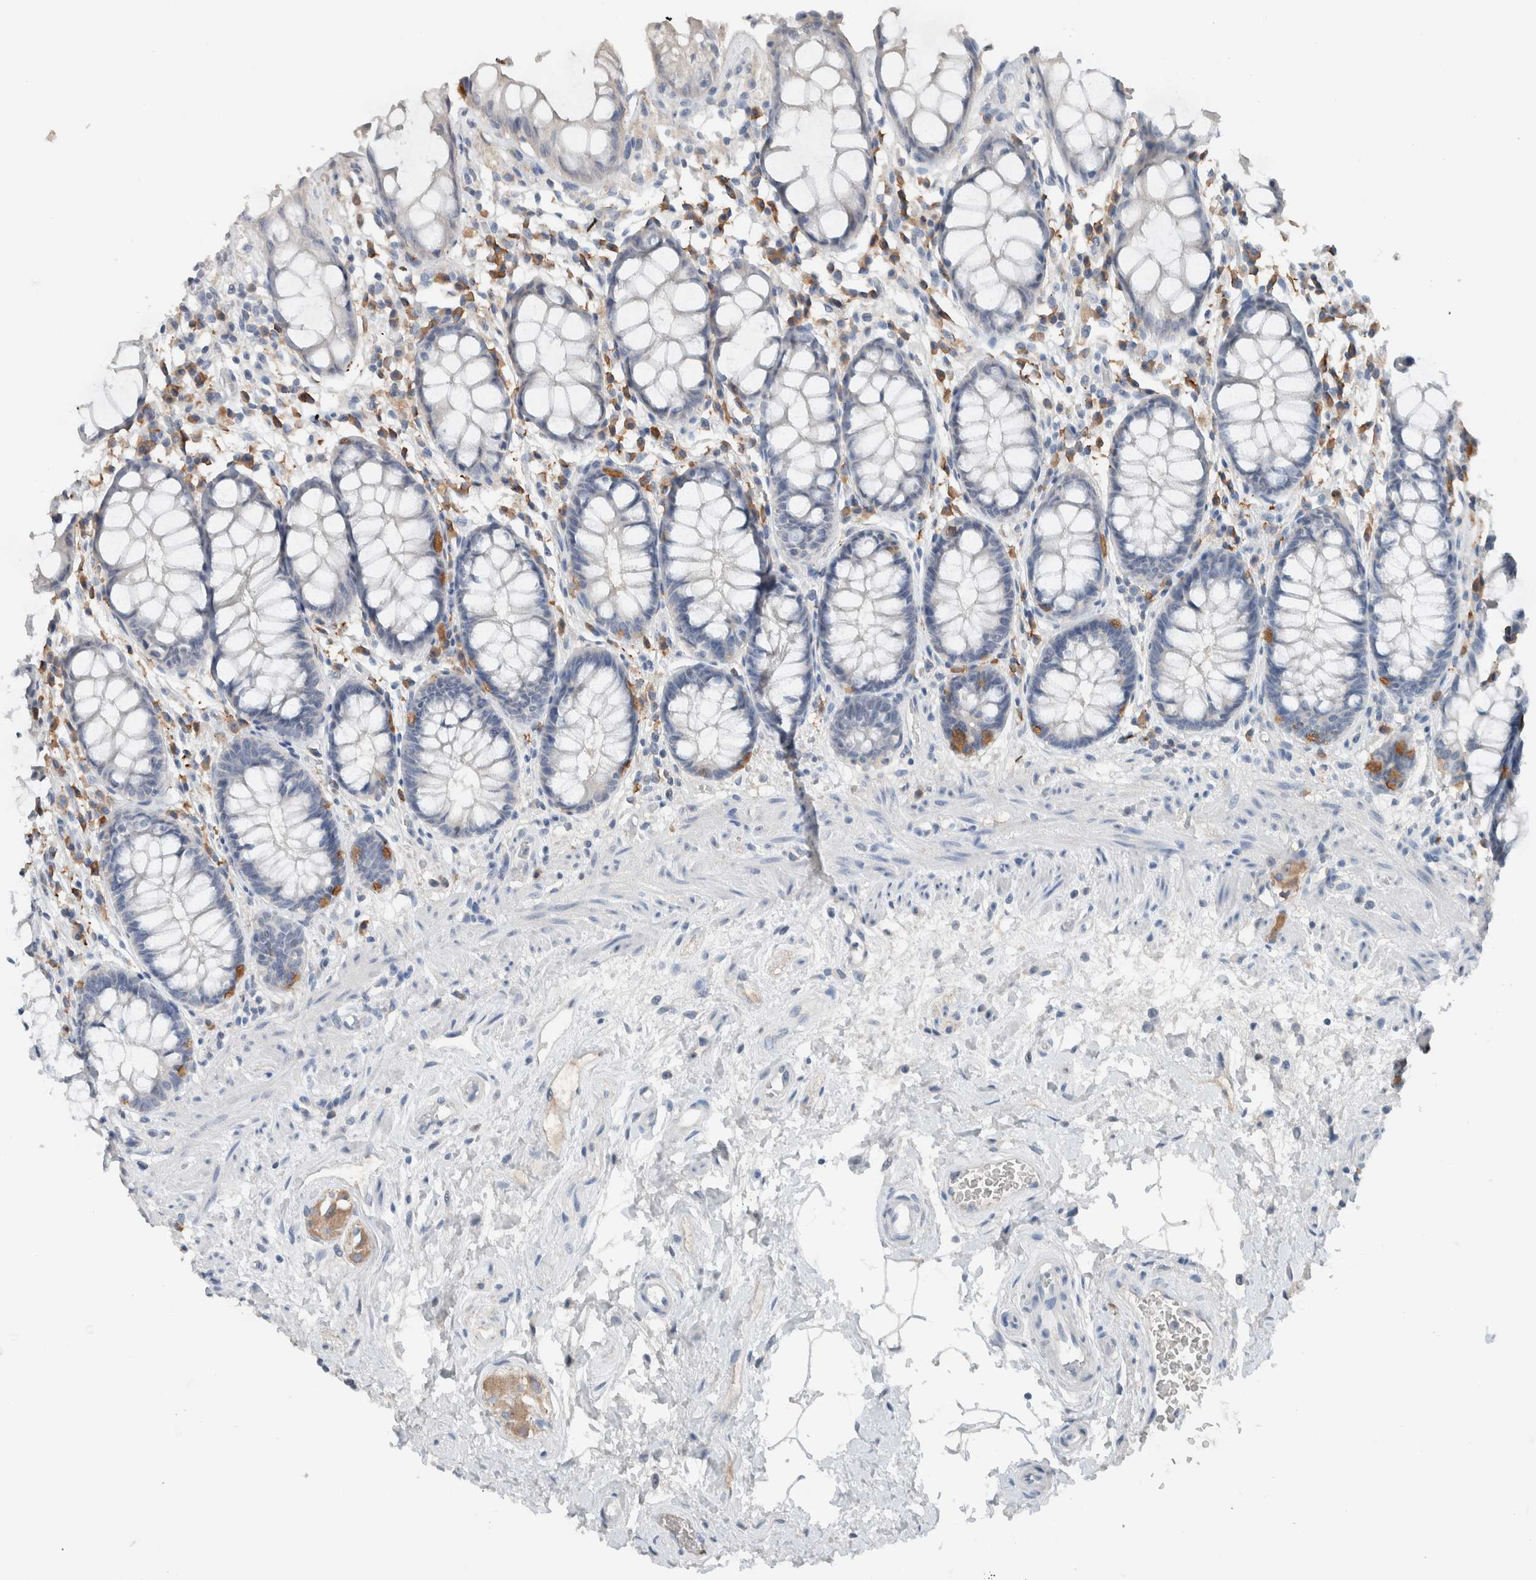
{"staining": {"intensity": "strong", "quantity": "<25%", "location": "cytoplasmic/membranous"}, "tissue": "rectum", "cell_type": "Glandular cells", "image_type": "normal", "snomed": [{"axis": "morphology", "description": "Normal tissue, NOS"}, {"axis": "topography", "description": "Rectum"}], "caption": "Normal rectum reveals strong cytoplasmic/membranous expression in approximately <25% of glandular cells, visualized by immunohistochemistry.", "gene": "DUOX1", "patient": {"sex": "male", "age": 64}}